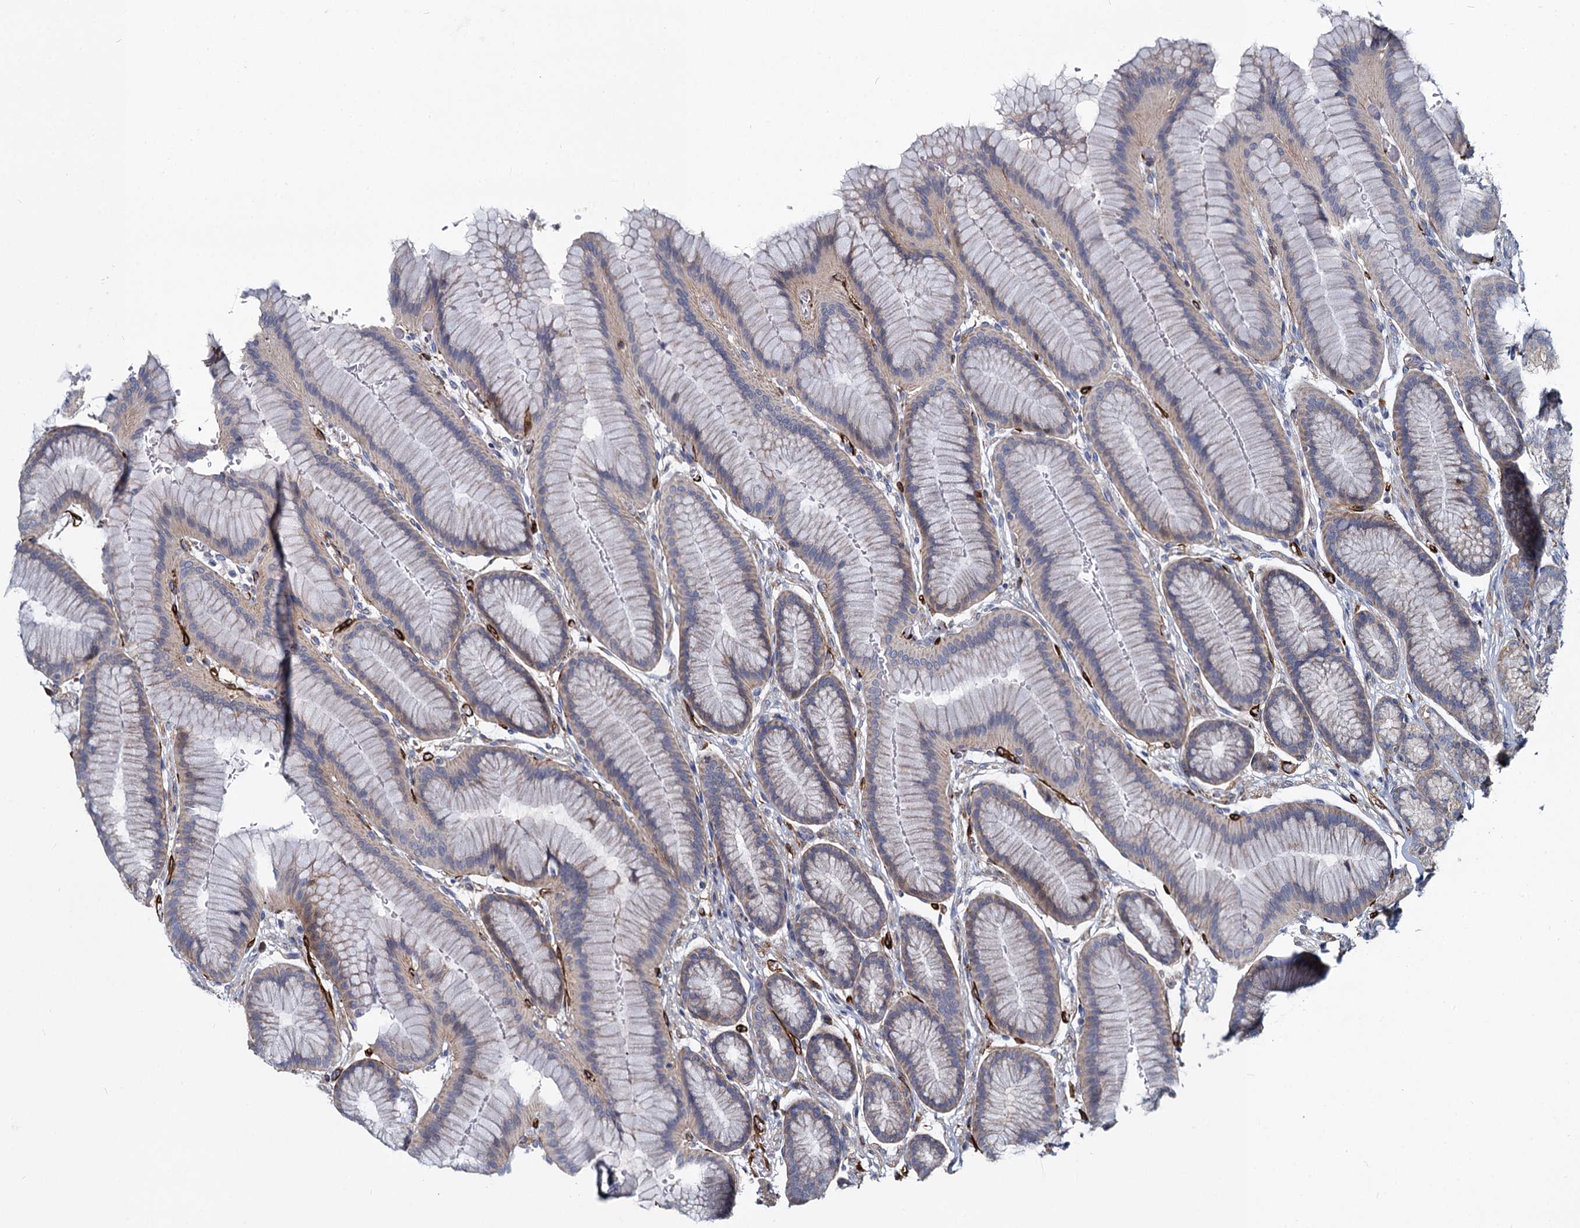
{"staining": {"intensity": "moderate", "quantity": "<25%", "location": "cytoplasmic/membranous"}, "tissue": "stomach", "cell_type": "Glandular cells", "image_type": "normal", "snomed": [{"axis": "morphology", "description": "Normal tissue, NOS"}, {"axis": "morphology", "description": "Adenocarcinoma, NOS"}, {"axis": "morphology", "description": "Adenocarcinoma, High grade"}, {"axis": "topography", "description": "Stomach, upper"}, {"axis": "topography", "description": "Stomach"}], "caption": "Stomach stained for a protein (brown) exhibits moderate cytoplasmic/membranous positive expression in about <25% of glandular cells.", "gene": "DCUN1D2", "patient": {"sex": "female", "age": 65}}